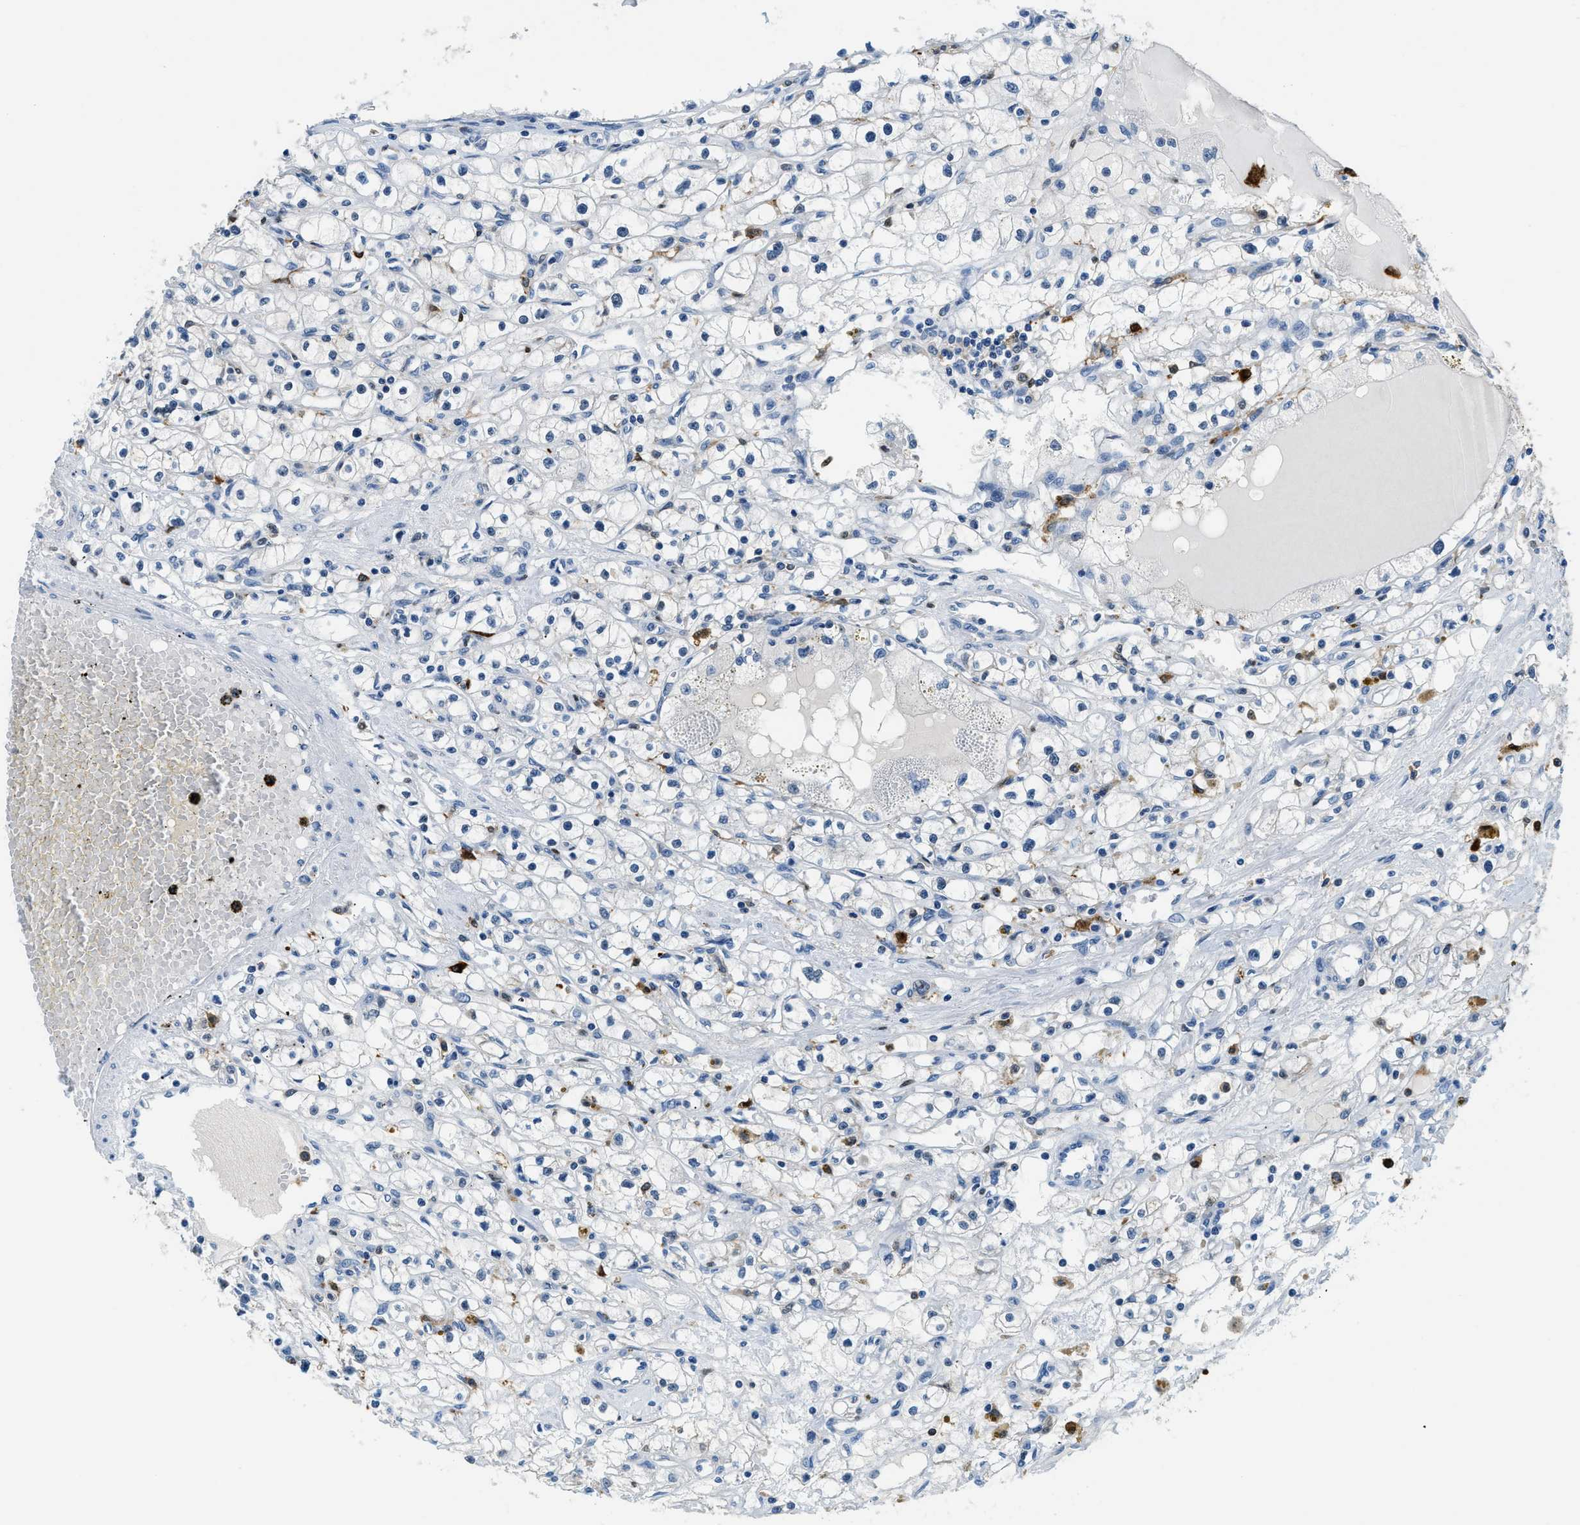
{"staining": {"intensity": "negative", "quantity": "none", "location": "none"}, "tissue": "renal cancer", "cell_type": "Tumor cells", "image_type": "cancer", "snomed": [{"axis": "morphology", "description": "Adenocarcinoma, NOS"}, {"axis": "topography", "description": "Kidney"}], "caption": "Renal adenocarcinoma stained for a protein using immunohistochemistry (IHC) shows no positivity tumor cells.", "gene": "CAPG", "patient": {"sex": "male", "age": 56}}